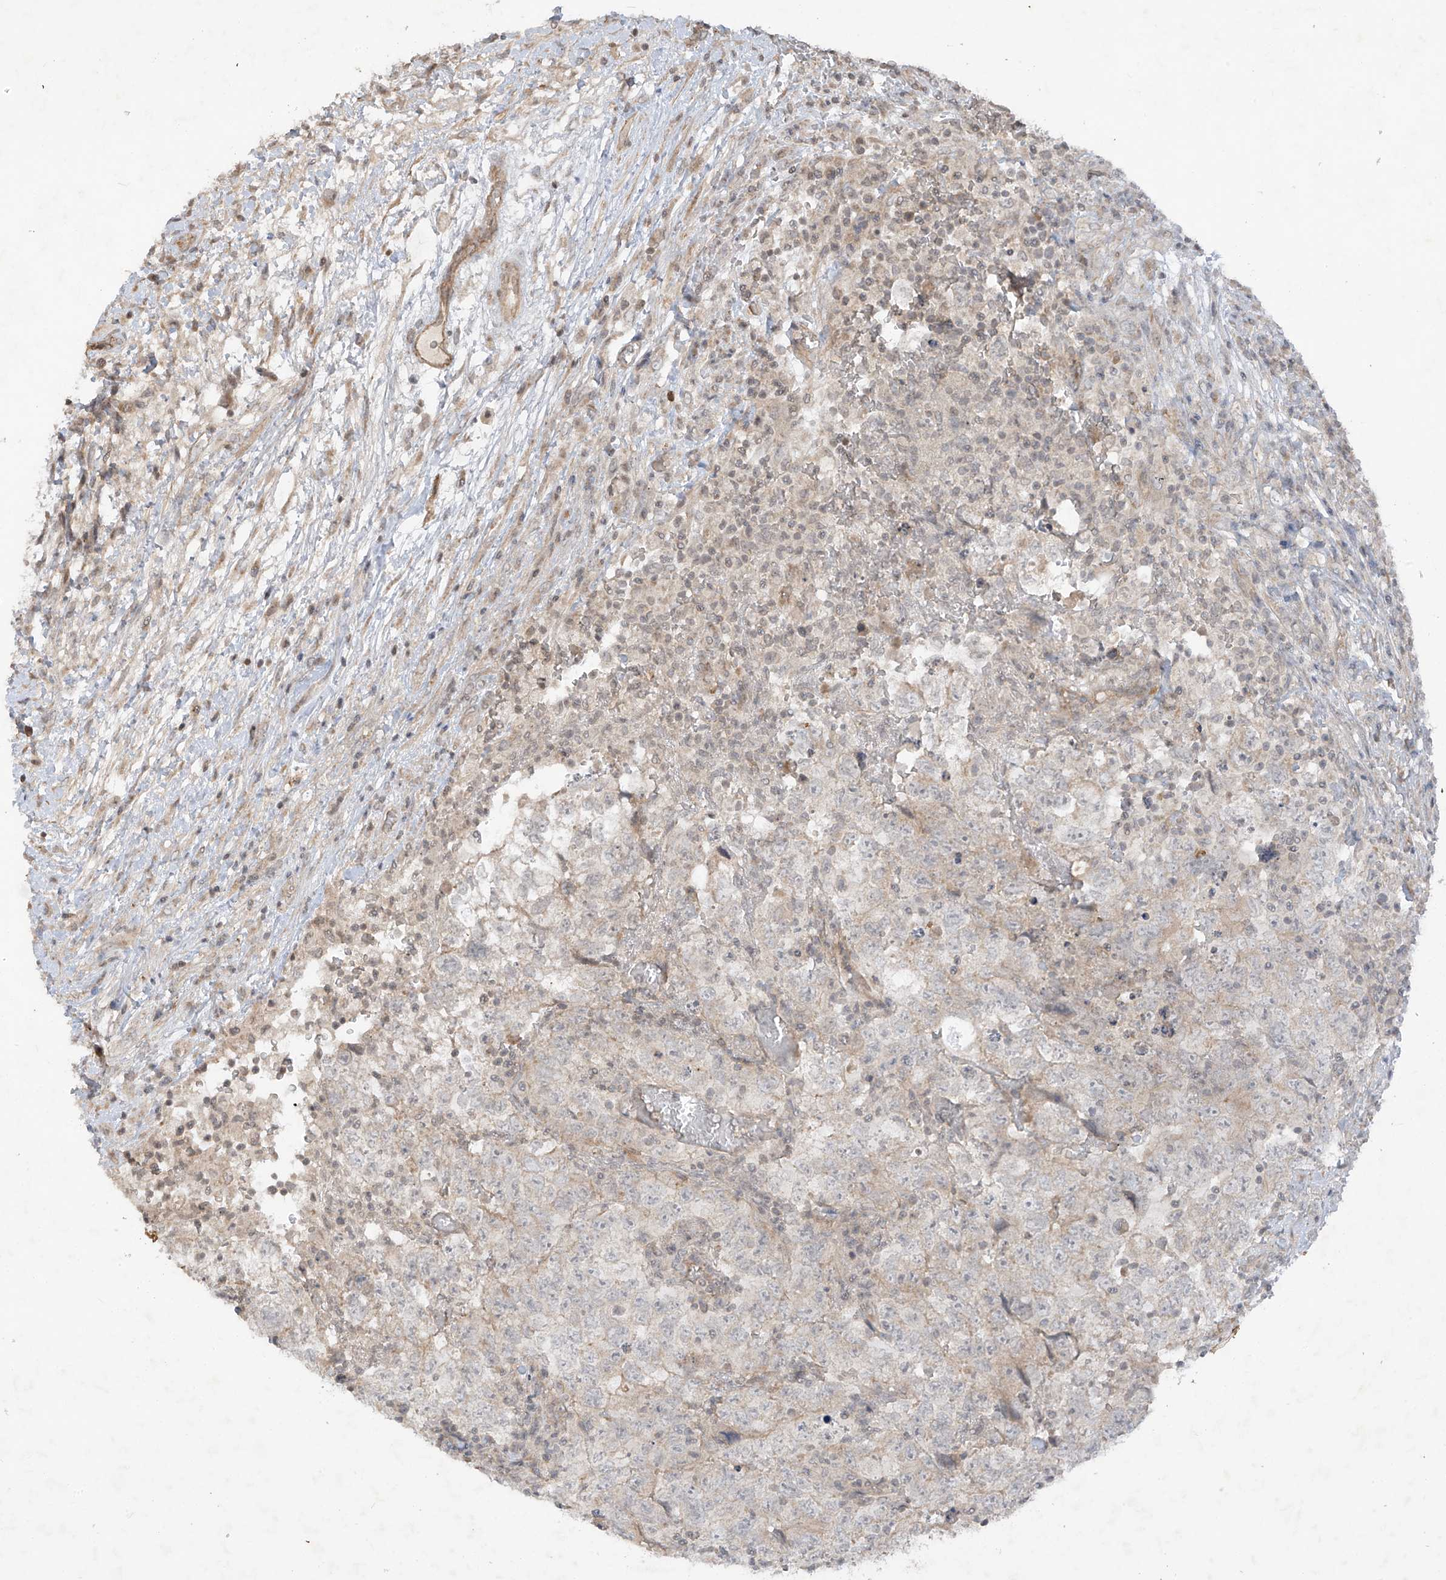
{"staining": {"intensity": "weak", "quantity": "<25%", "location": "cytoplasmic/membranous"}, "tissue": "testis cancer", "cell_type": "Tumor cells", "image_type": "cancer", "snomed": [{"axis": "morphology", "description": "Carcinoma, Embryonal, NOS"}, {"axis": "topography", "description": "Testis"}], "caption": "Protein analysis of testis cancer reveals no significant expression in tumor cells.", "gene": "DGKQ", "patient": {"sex": "male", "age": 37}}